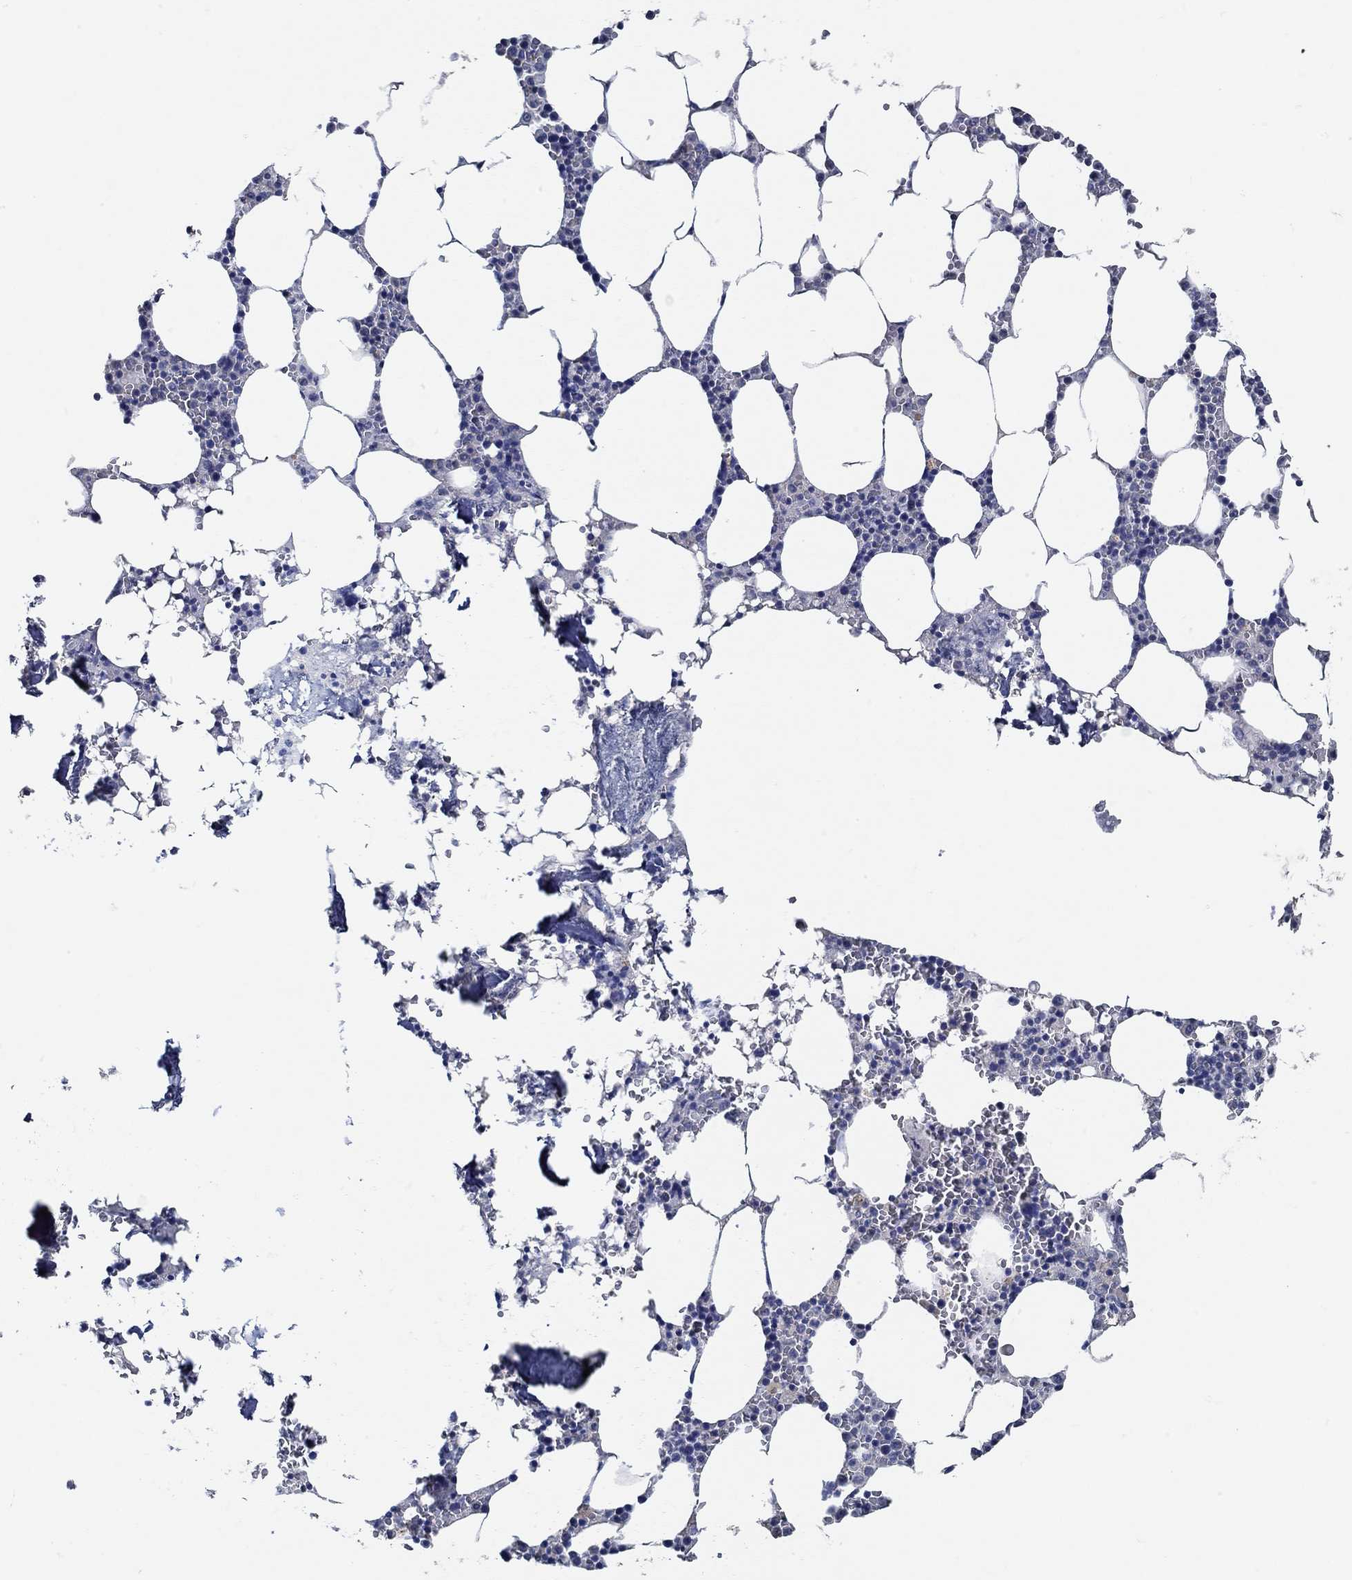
{"staining": {"intensity": "negative", "quantity": "none", "location": "none"}, "tissue": "bone marrow", "cell_type": "Hematopoietic cells", "image_type": "normal", "snomed": [{"axis": "morphology", "description": "Normal tissue, NOS"}, {"axis": "topography", "description": "Bone marrow"}], "caption": "Immunohistochemical staining of unremarkable bone marrow exhibits no significant positivity in hematopoietic cells.", "gene": "DOCK3", "patient": {"sex": "female", "age": 64}}